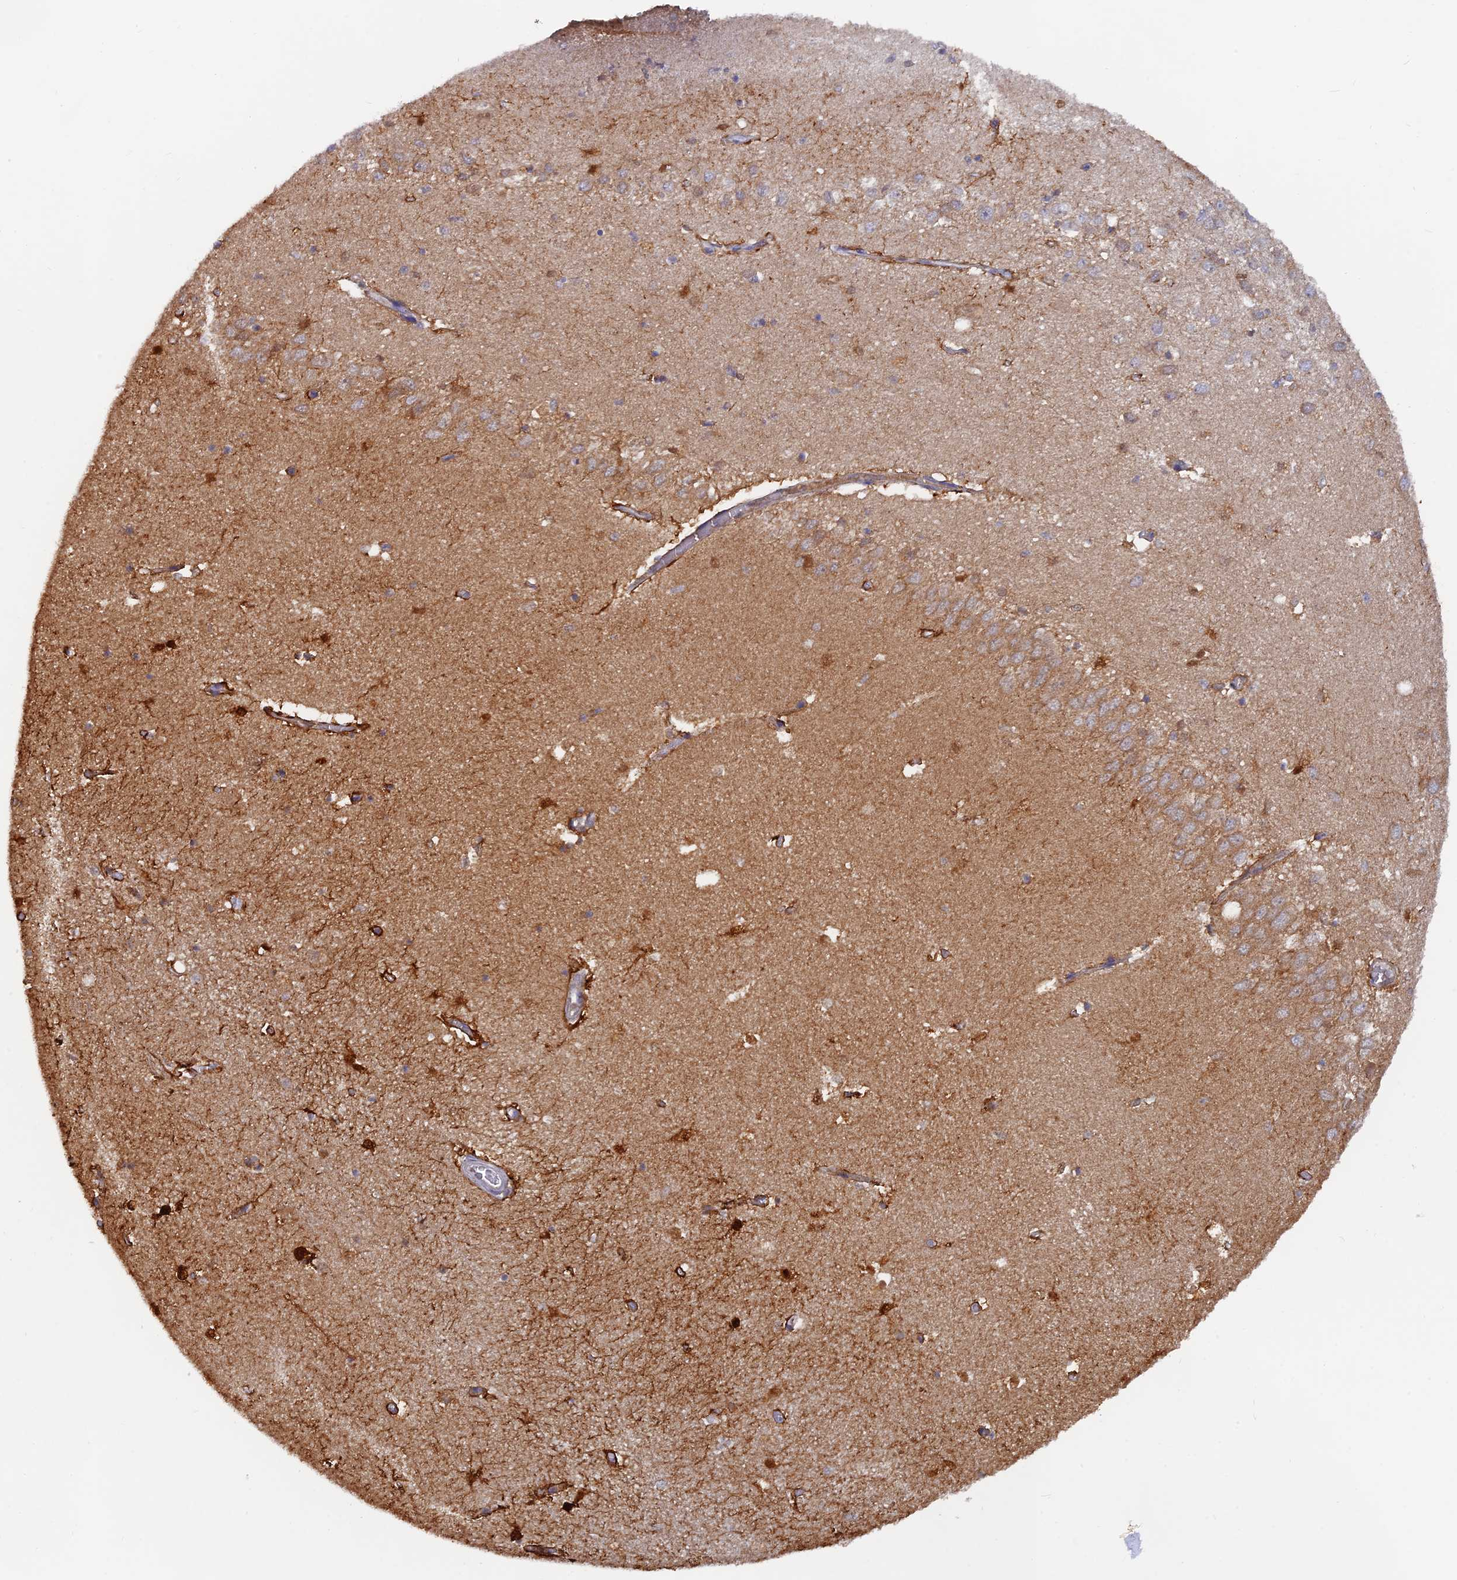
{"staining": {"intensity": "strong", "quantity": "<25%", "location": "cytoplasmic/membranous"}, "tissue": "hippocampus", "cell_type": "Glial cells", "image_type": "normal", "snomed": [{"axis": "morphology", "description": "Normal tissue, NOS"}, {"axis": "topography", "description": "Hippocampus"}], "caption": "Brown immunohistochemical staining in normal hippocampus shows strong cytoplasmic/membranous staining in approximately <25% of glial cells.", "gene": "LRIF1", "patient": {"sex": "female", "age": 64}}